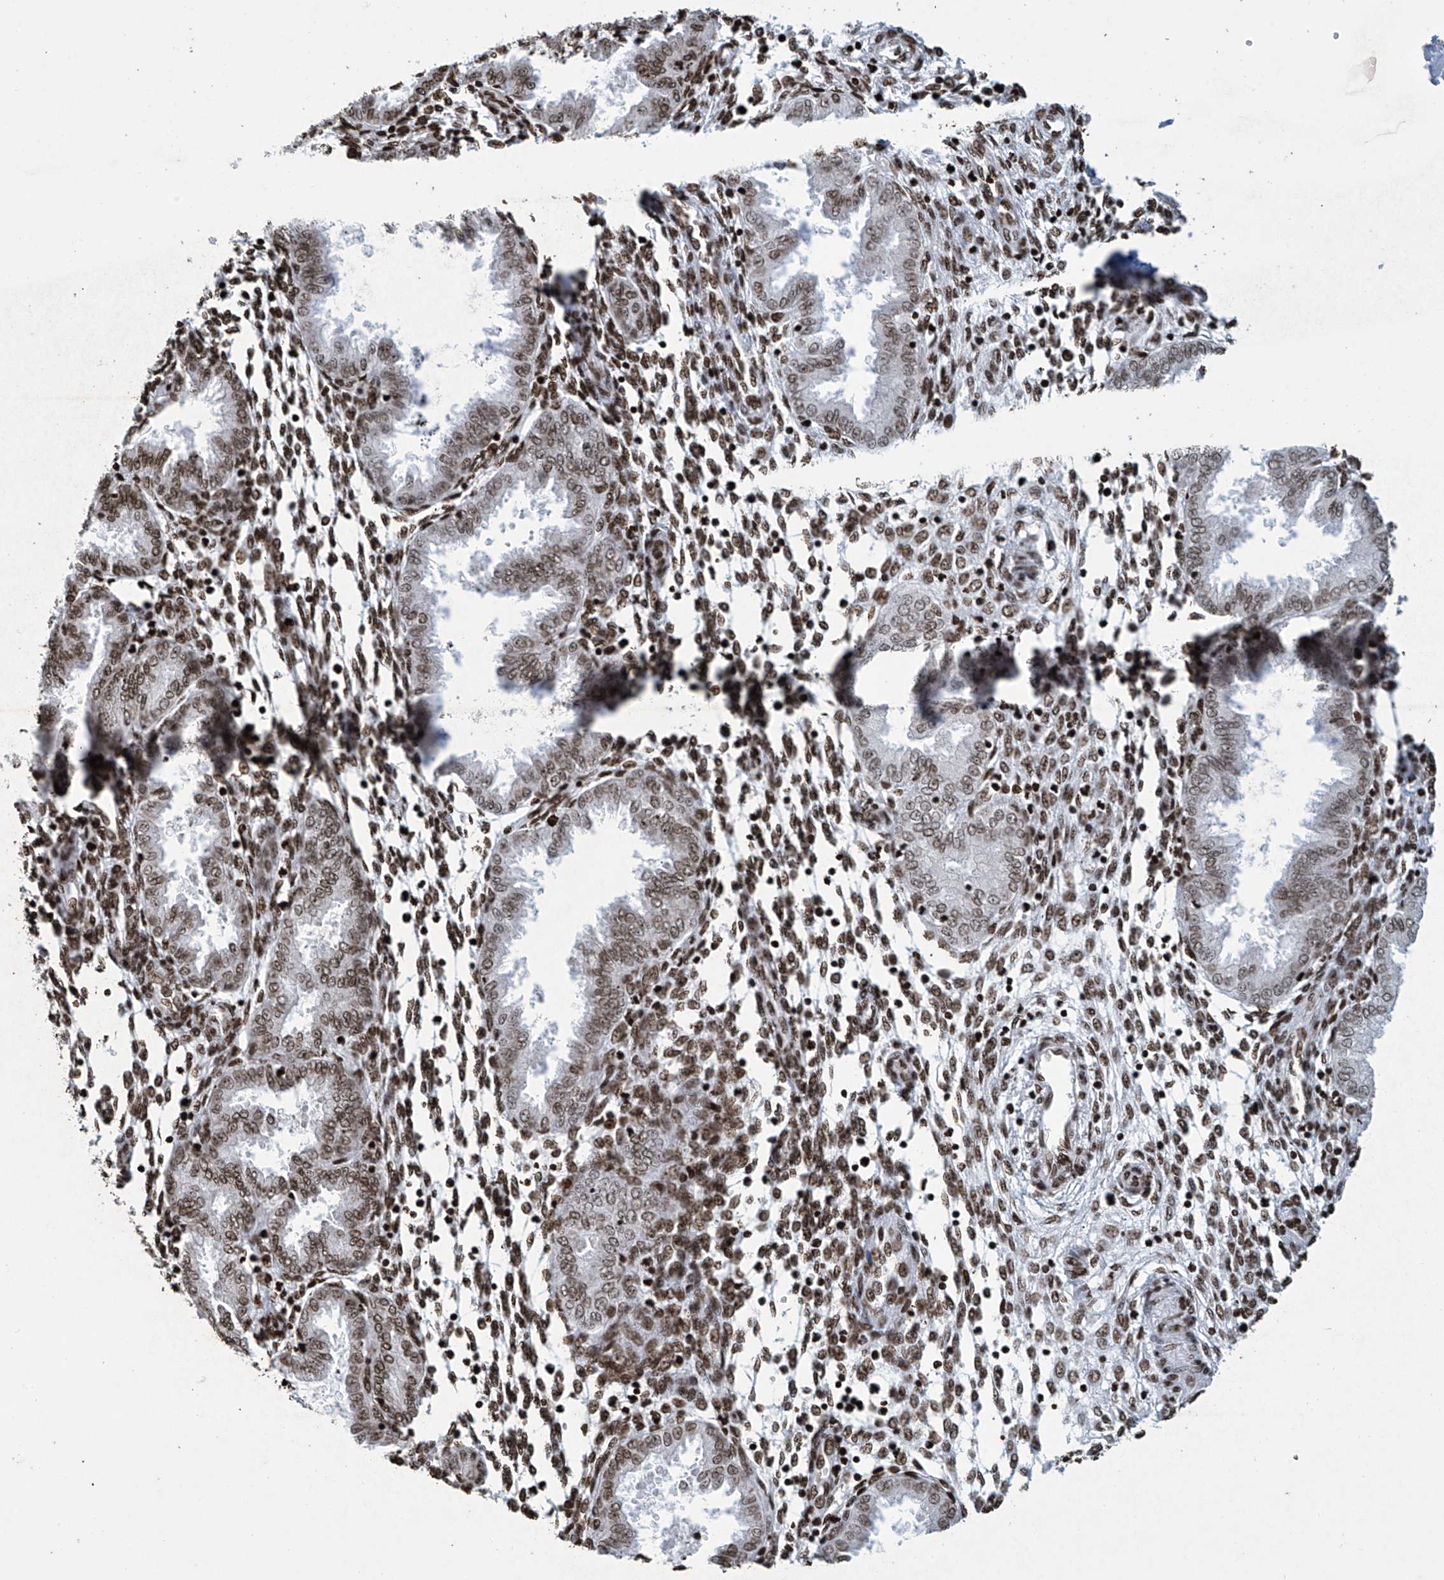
{"staining": {"intensity": "strong", "quantity": ">75%", "location": "nuclear"}, "tissue": "endometrium", "cell_type": "Cells in endometrial stroma", "image_type": "normal", "snomed": [{"axis": "morphology", "description": "Normal tissue, NOS"}, {"axis": "topography", "description": "Endometrium"}], "caption": "Protein staining shows strong nuclear positivity in approximately >75% of cells in endometrial stroma in normal endometrium. (DAB (3,3'-diaminobenzidine) IHC with brightfield microscopy, high magnification).", "gene": "H4C16", "patient": {"sex": "female", "age": 33}}